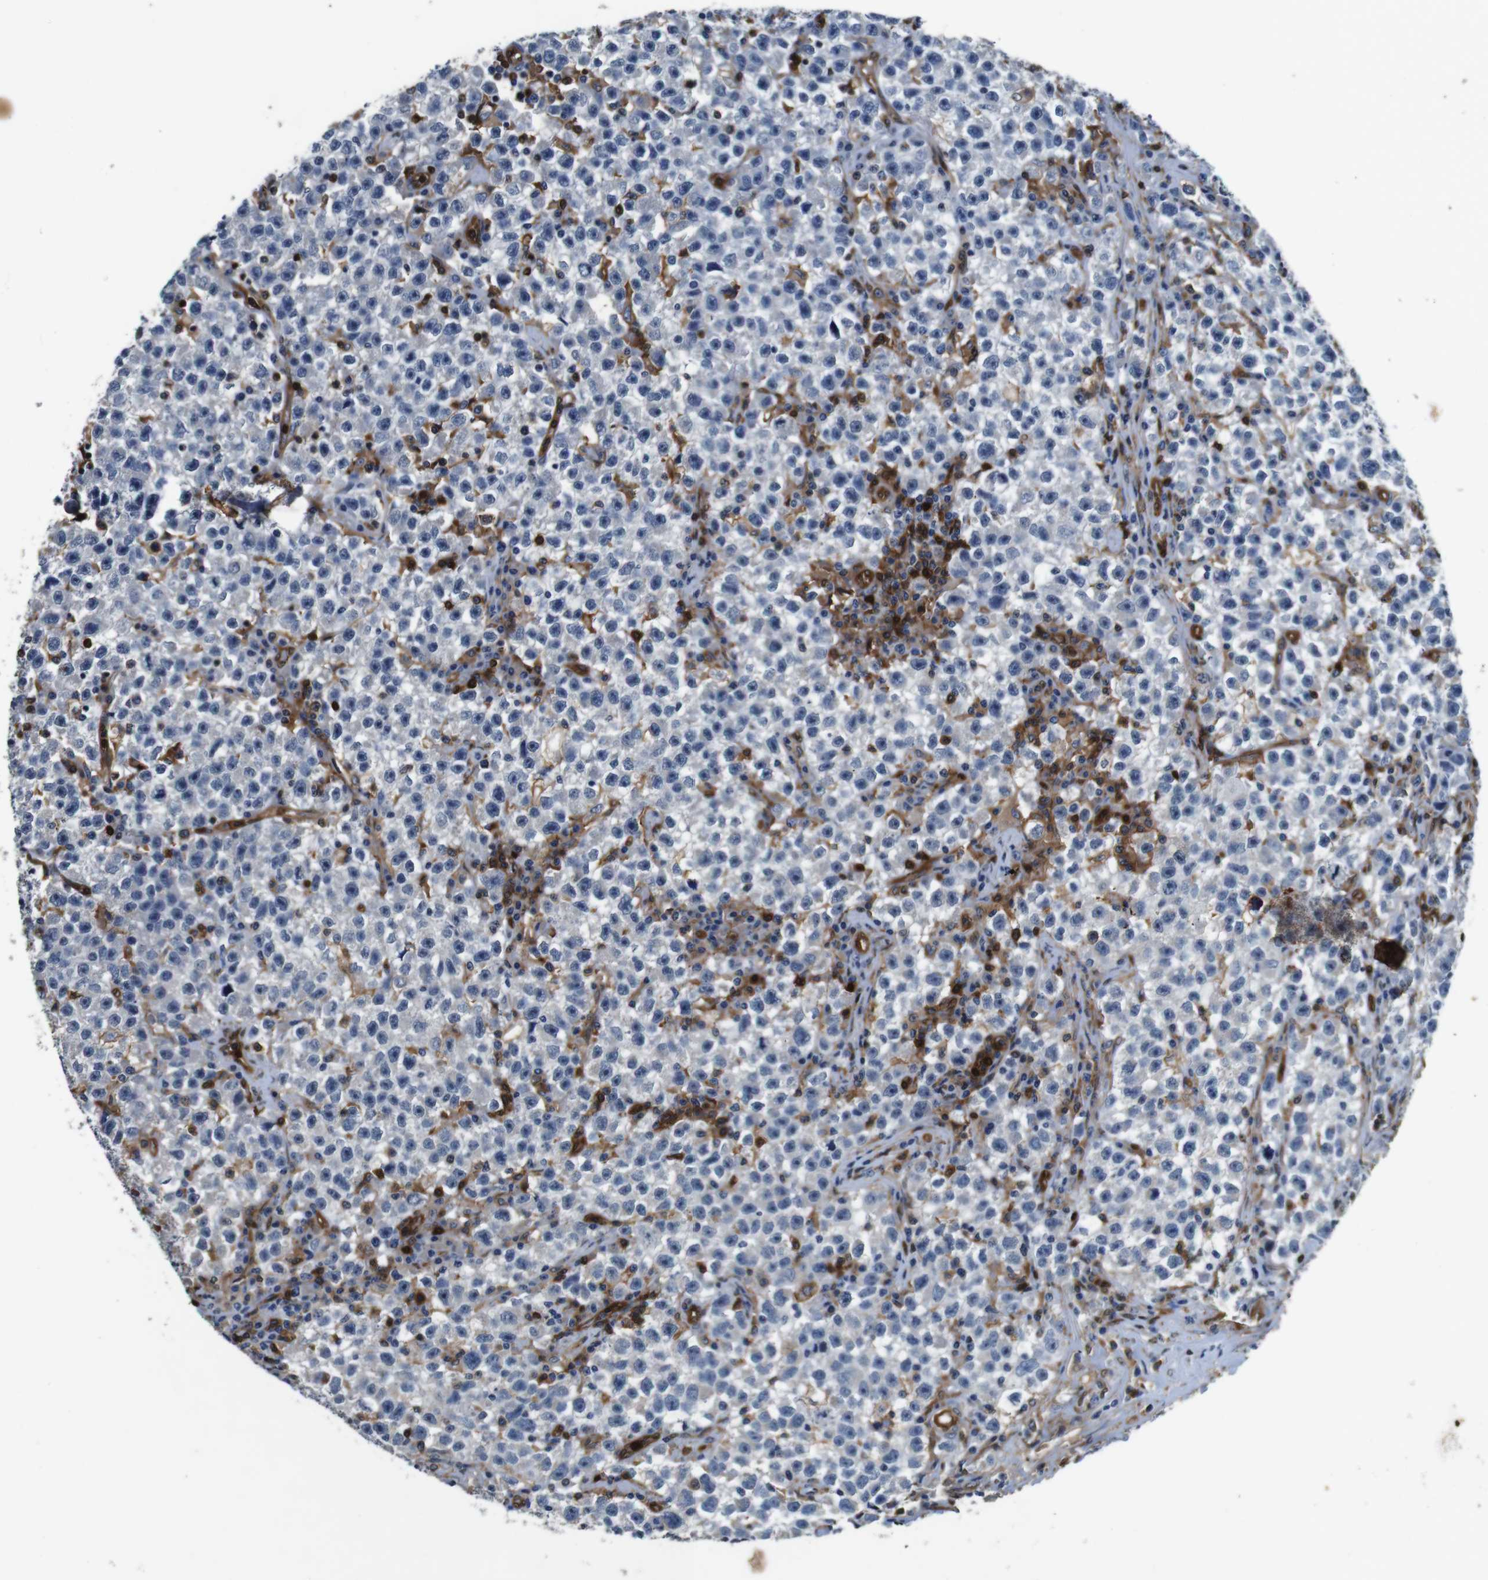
{"staining": {"intensity": "negative", "quantity": "none", "location": "none"}, "tissue": "testis cancer", "cell_type": "Tumor cells", "image_type": "cancer", "snomed": [{"axis": "morphology", "description": "Seminoma, NOS"}, {"axis": "topography", "description": "Testis"}], "caption": "An IHC image of testis seminoma is shown. There is no staining in tumor cells of testis seminoma.", "gene": "ANXA1", "patient": {"sex": "male", "age": 22}}